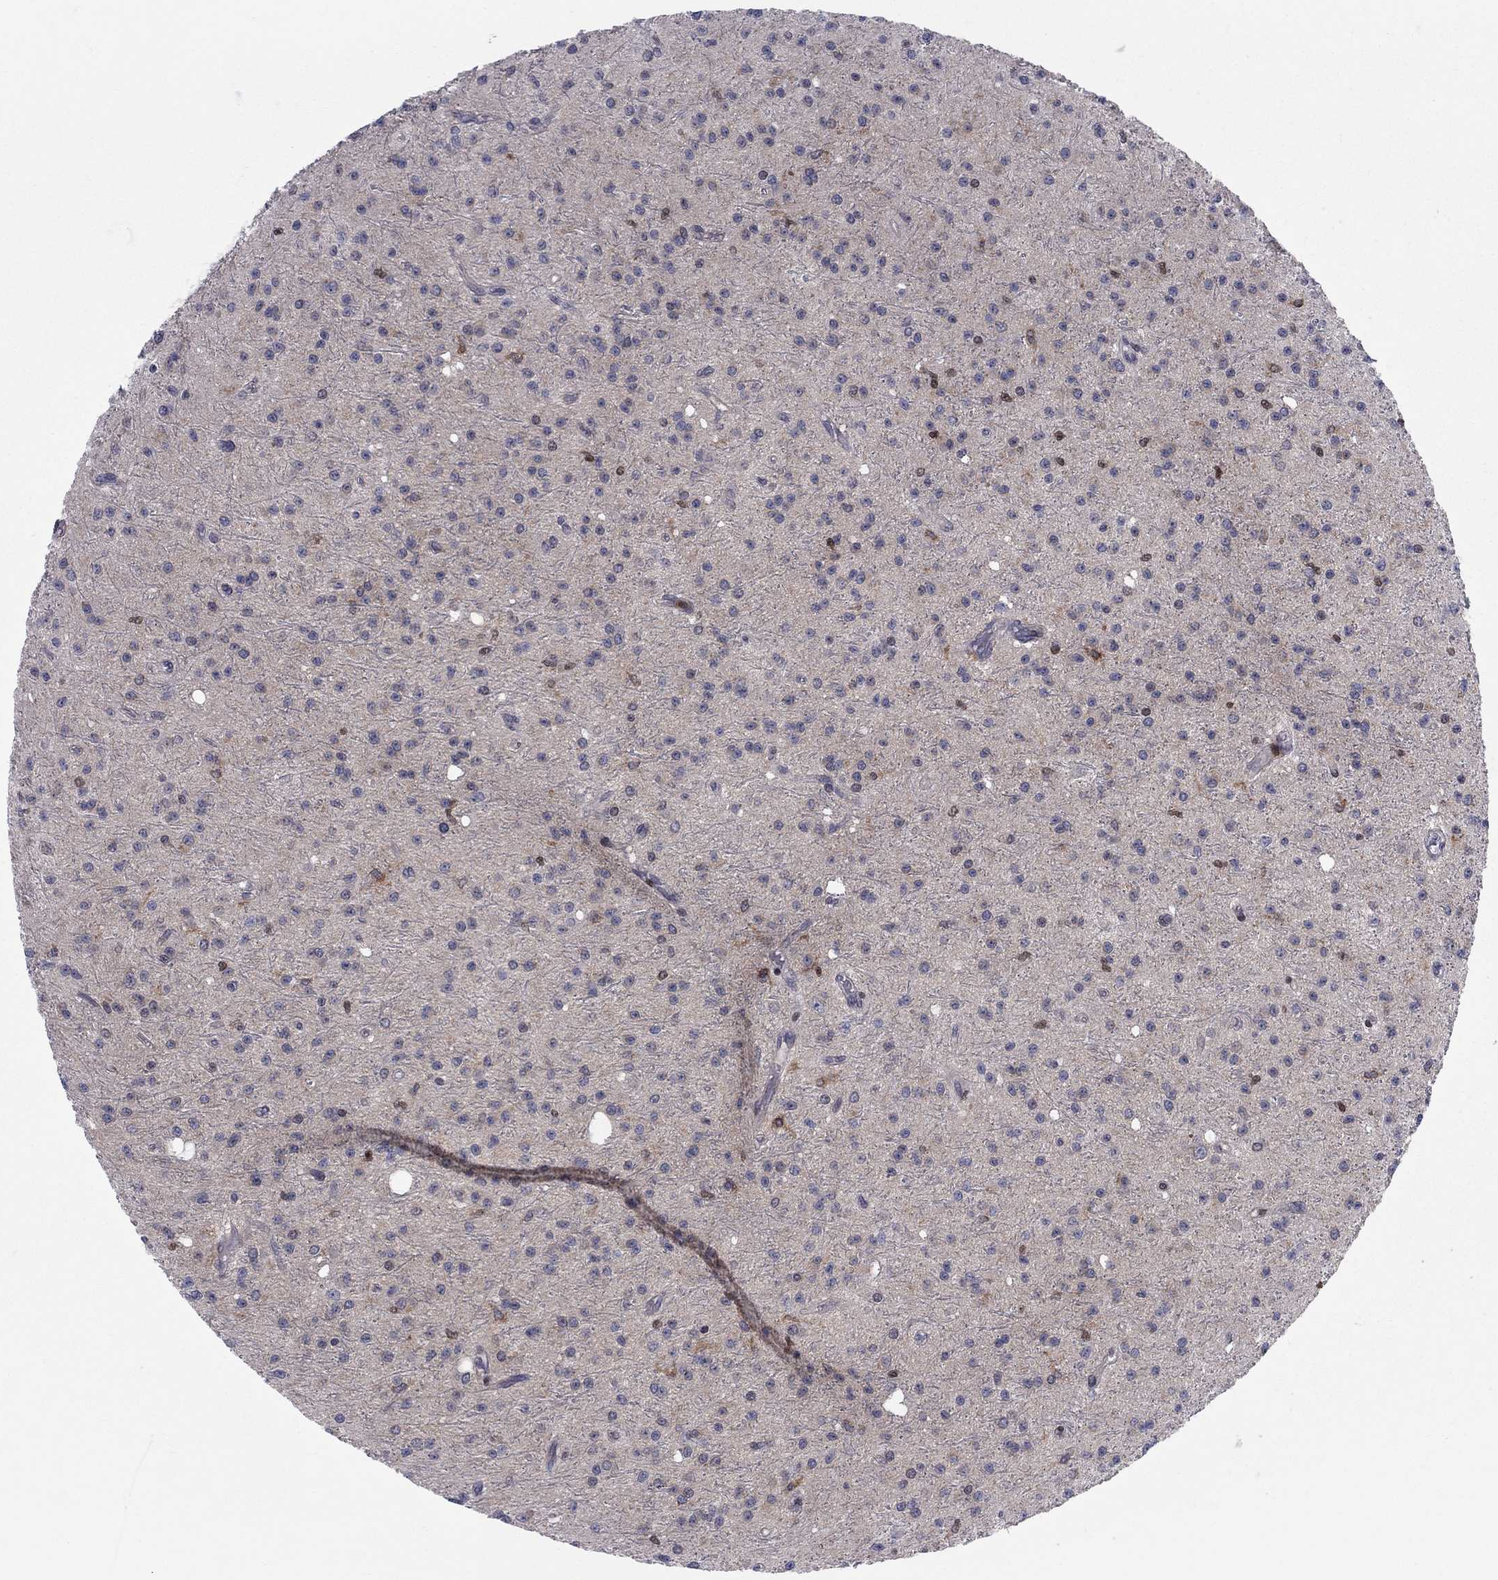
{"staining": {"intensity": "negative", "quantity": "none", "location": "none"}, "tissue": "glioma", "cell_type": "Tumor cells", "image_type": "cancer", "snomed": [{"axis": "morphology", "description": "Glioma, malignant, Low grade"}, {"axis": "topography", "description": "Brain"}], "caption": "Immunohistochemistry (IHC) micrograph of human malignant glioma (low-grade) stained for a protein (brown), which displays no positivity in tumor cells. (DAB (3,3'-diaminobenzidine) immunohistochemistry (IHC), high magnification).", "gene": "ZNHIT3", "patient": {"sex": "male", "age": 27}}